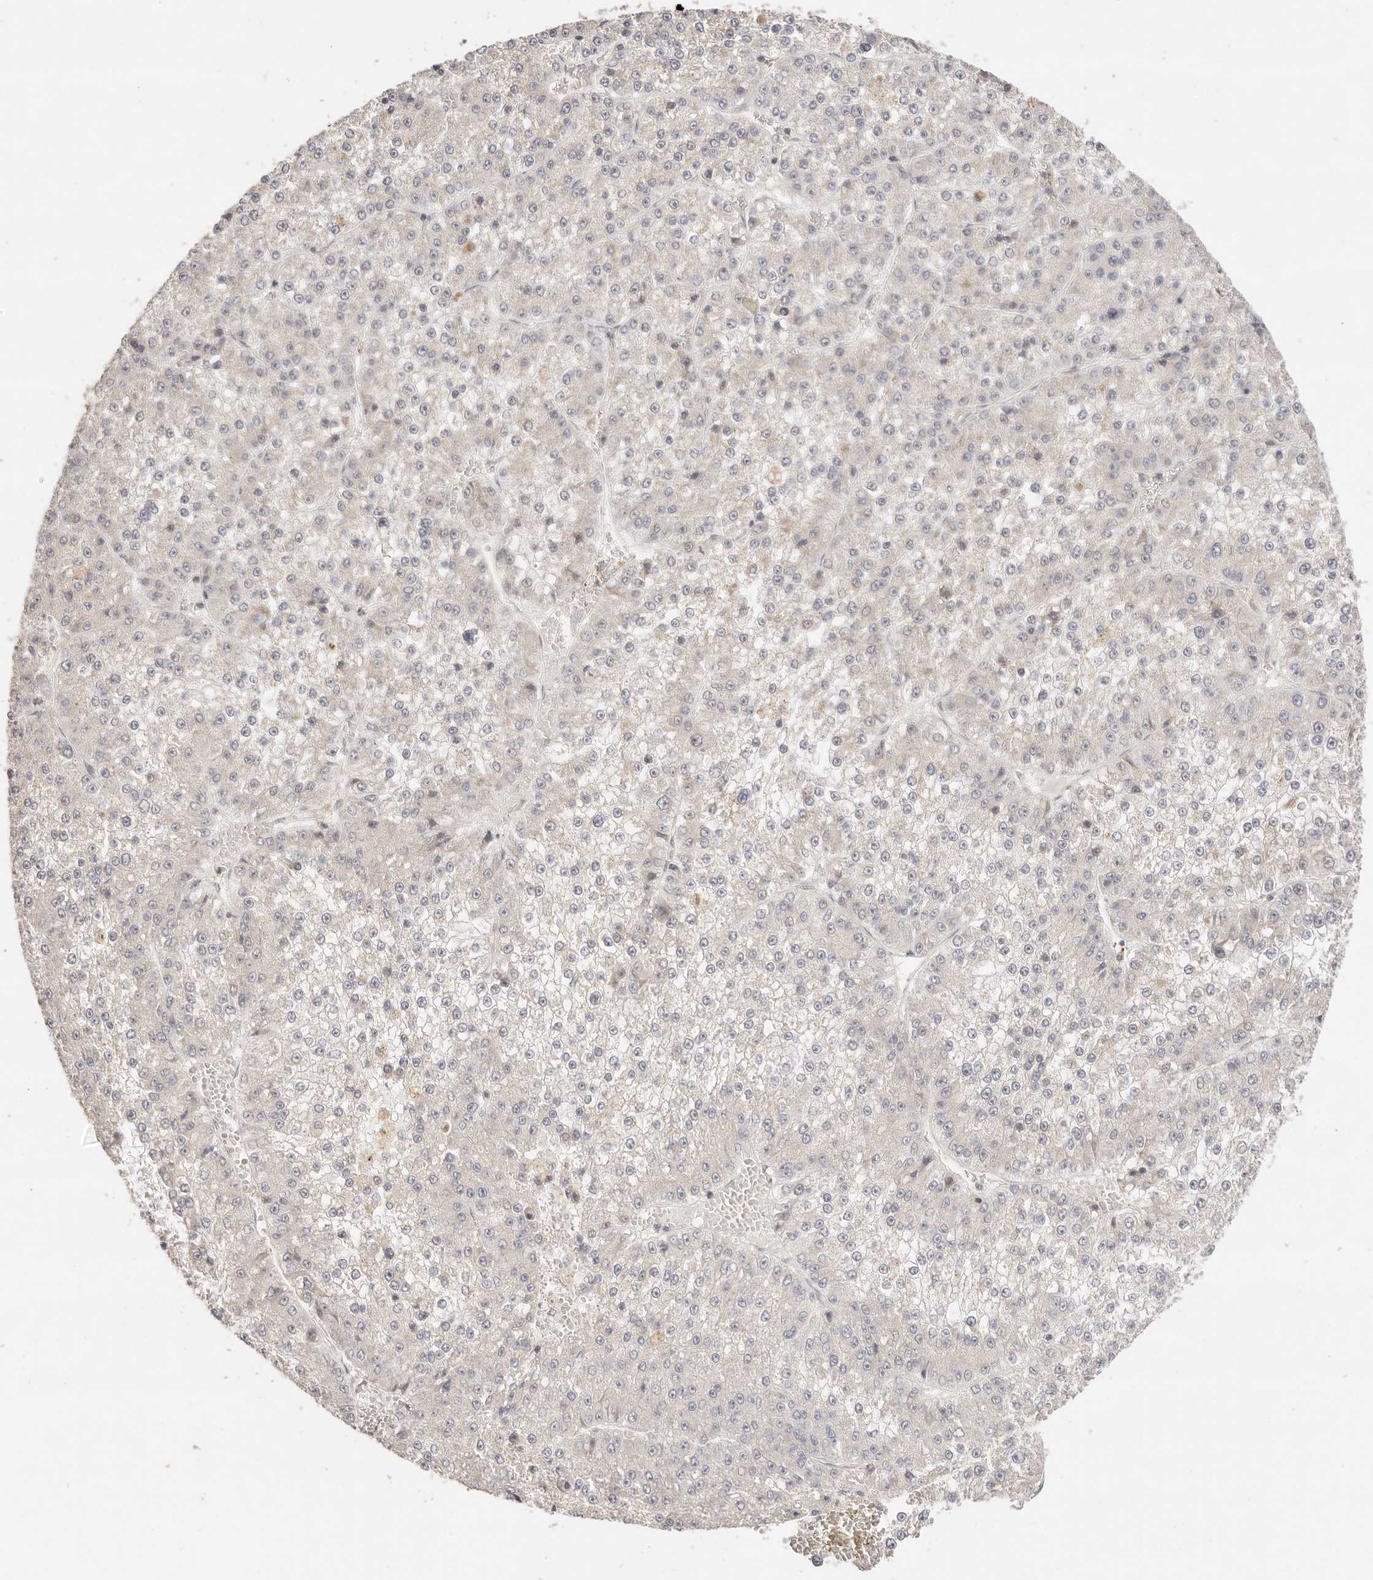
{"staining": {"intensity": "negative", "quantity": "none", "location": "none"}, "tissue": "liver cancer", "cell_type": "Tumor cells", "image_type": "cancer", "snomed": [{"axis": "morphology", "description": "Carcinoma, Hepatocellular, NOS"}, {"axis": "topography", "description": "Liver"}], "caption": "Image shows no protein expression in tumor cells of liver cancer (hepatocellular carcinoma) tissue. (Stains: DAB IHC with hematoxylin counter stain, Microscopy: brightfield microscopy at high magnification).", "gene": "RFC3", "patient": {"sex": "female", "age": 73}}